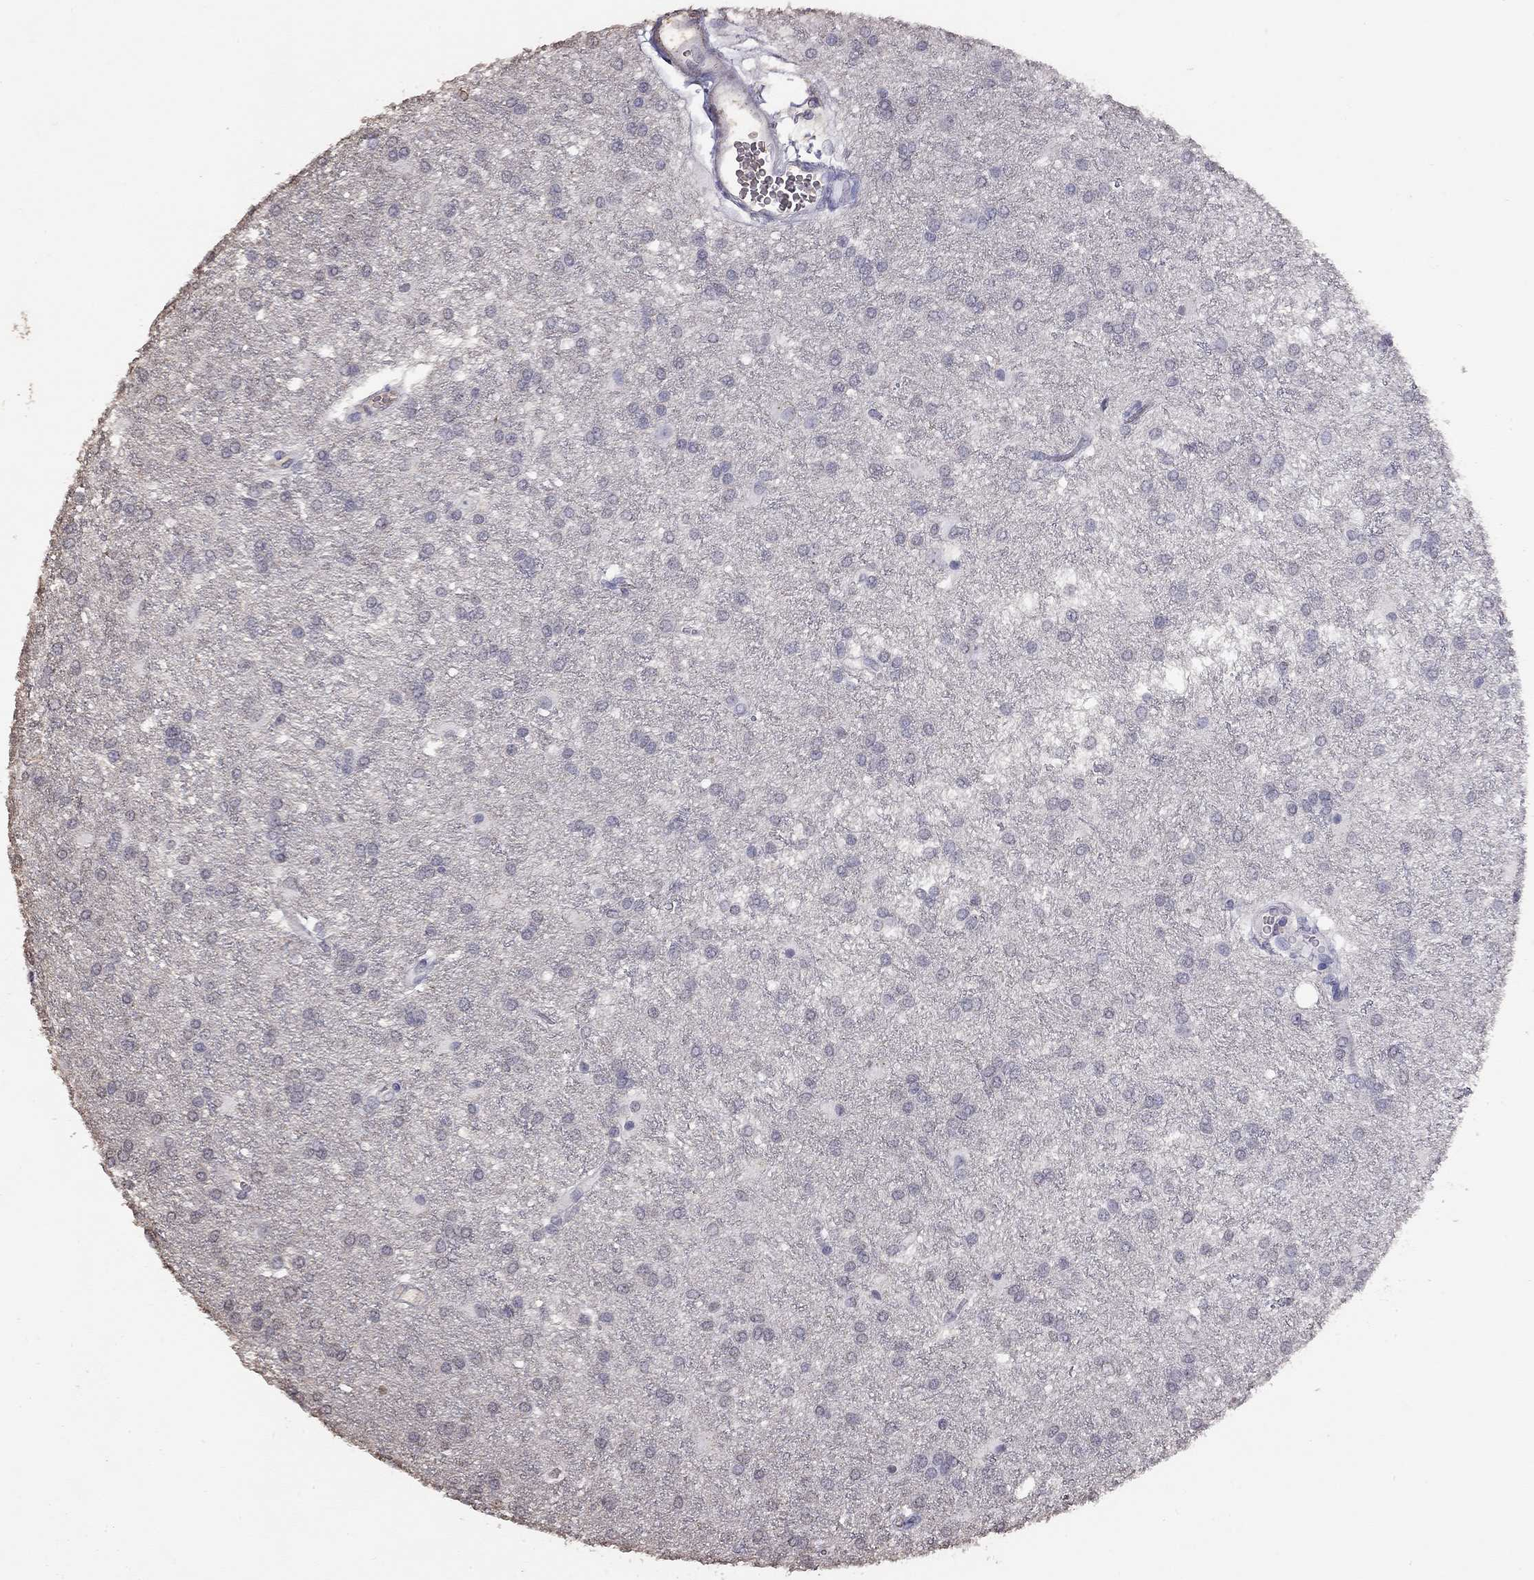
{"staining": {"intensity": "negative", "quantity": "none", "location": "none"}, "tissue": "glioma", "cell_type": "Tumor cells", "image_type": "cancer", "snomed": [{"axis": "morphology", "description": "Glioma, malignant, Low grade"}, {"axis": "topography", "description": "Brain"}], "caption": "Glioma was stained to show a protein in brown. There is no significant staining in tumor cells. (DAB (3,3'-diaminobenzidine) IHC visualized using brightfield microscopy, high magnification).", "gene": "SUN3", "patient": {"sex": "female", "age": 32}}